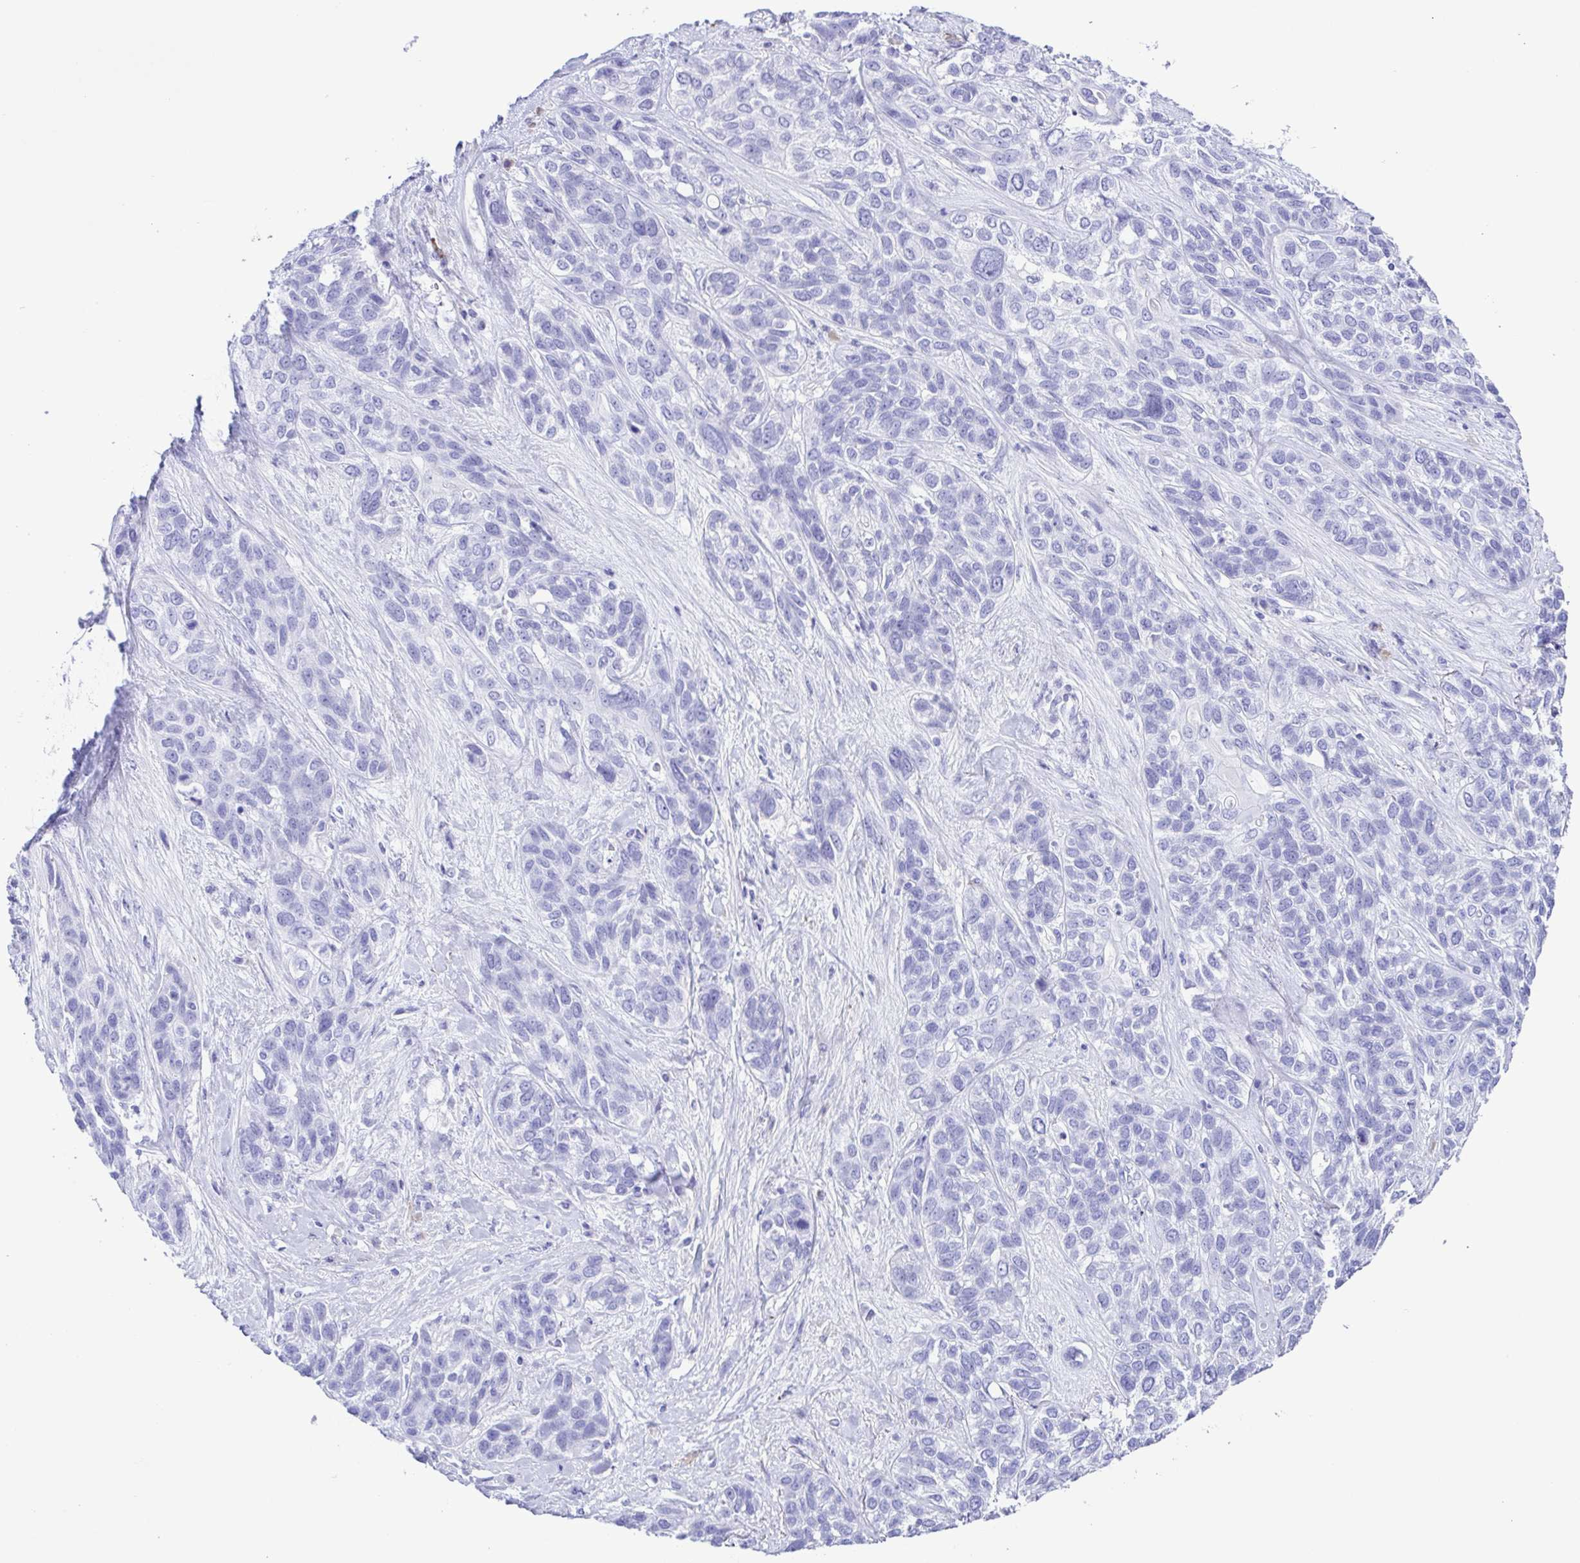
{"staining": {"intensity": "negative", "quantity": "none", "location": "none"}, "tissue": "lung cancer", "cell_type": "Tumor cells", "image_type": "cancer", "snomed": [{"axis": "morphology", "description": "Squamous cell carcinoma, NOS"}, {"axis": "topography", "description": "Lung"}], "caption": "There is no significant positivity in tumor cells of lung squamous cell carcinoma.", "gene": "GPR17", "patient": {"sex": "female", "age": 70}}